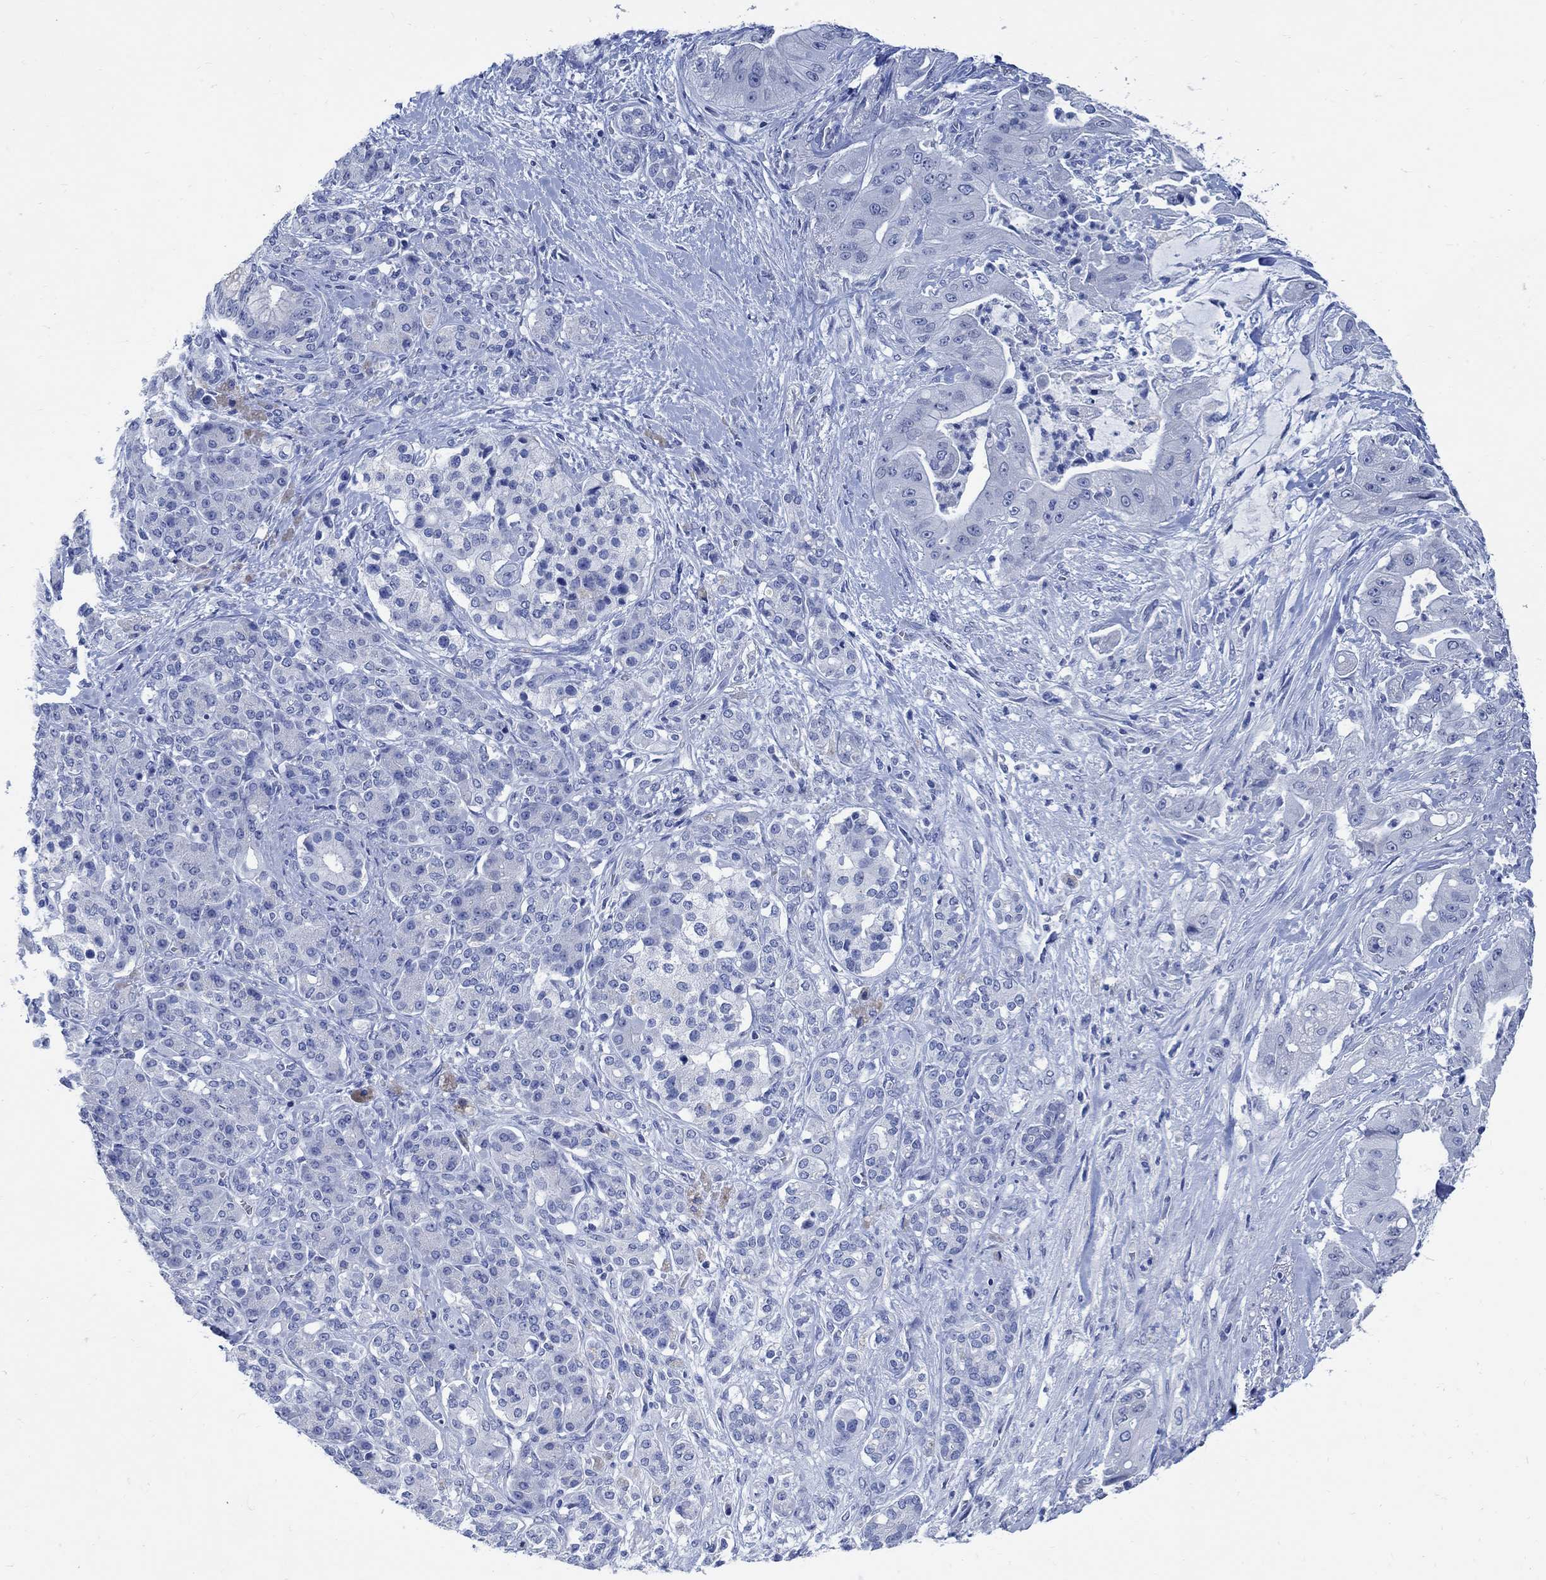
{"staining": {"intensity": "negative", "quantity": "none", "location": "none"}, "tissue": "pancreatic cancer", "cell_type": "Tumor cells", "image_type": "cancer", "snomed": [{"axis": "morphology", "description": "Normal tissue, NOS"}, {"axis": "morphology", "description": "Inflammation, NOS"}, {"axis": "morphology", "description": "Adenocarcinoma, NOS"}, {"axis": "topography", "description": "Pancreas"}], "caption": "High magnification brightfield microscopy of pancreatic adenocarcinoma stained with DAB (3,3'-diaminobenzidine) (brown) and counterstained with hematoxylin (blue): tumor cells show no significant positivity.", "gene": "CAMK2N1", "patient": {"sex": "male", "age": 57}}